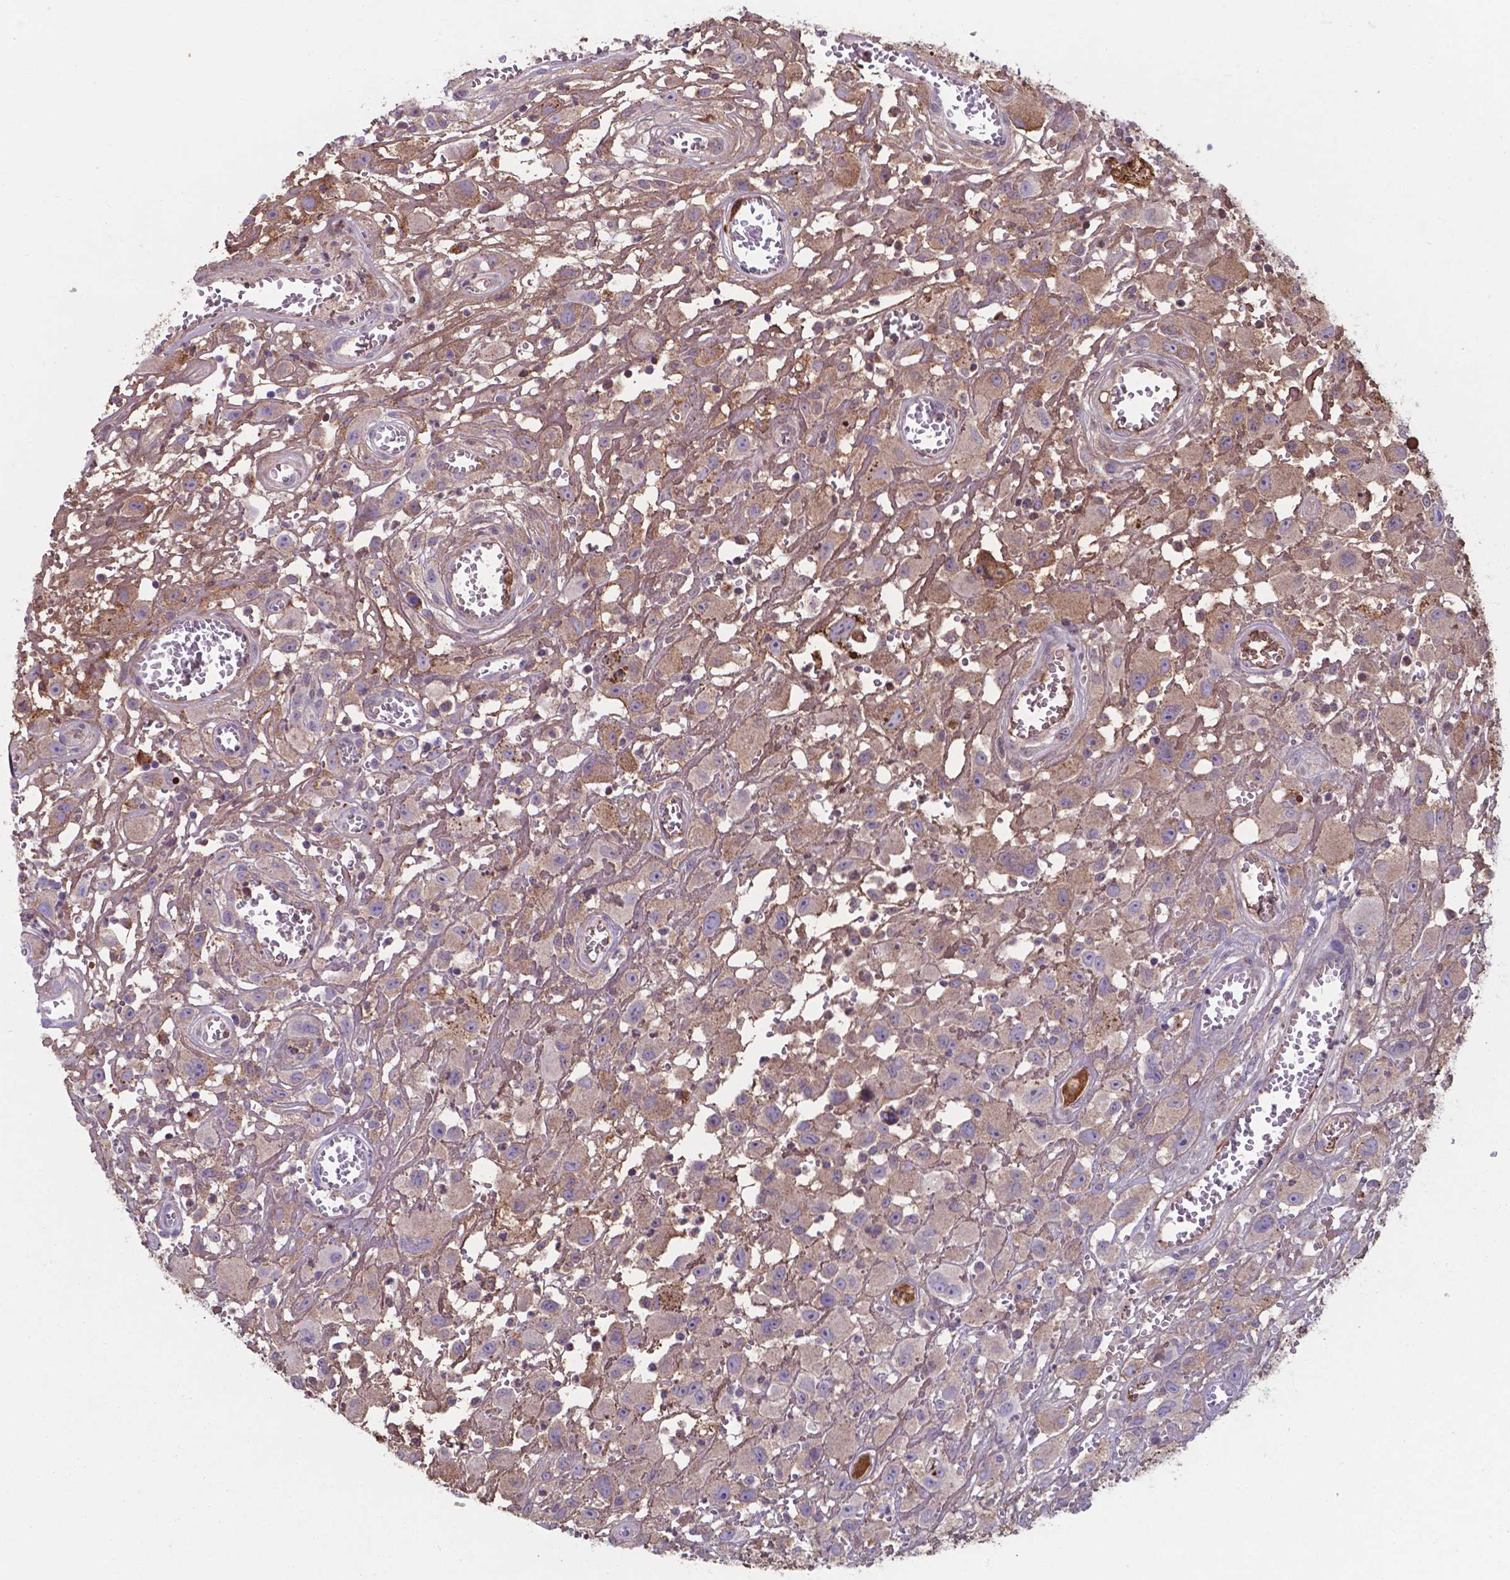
{"staining": {"intensity": "moderate", "quantity": ">75%", "location": "cytoplasmic/membranous"}, "tissue": "head and neck cancer", "cell_type": "Tumor cells", "image_type": "cancer", "snomed": [{"axis": "morphology", "description": "Squamous cell carcinoma, NOS"}, {"axis": "morphology", "description": "Squamous cell carcinoma, metastatic, NOS"}, {"axis": "topography", "description": "Oral tissue"}, {"axis": "topography", "description": "Head-Neck"}], "caption": "The micrograph exhibits staining of head and neck cancer (squamous cell carcinoma), revealing moderate cytoplasmic/membranous protein staining (brown color) within tumor cells. Ihc stains the protein in brown and the nuclei are stained blue.", "gene": "SERPINA1", "patient": {"sex": "female", "age": 85}}